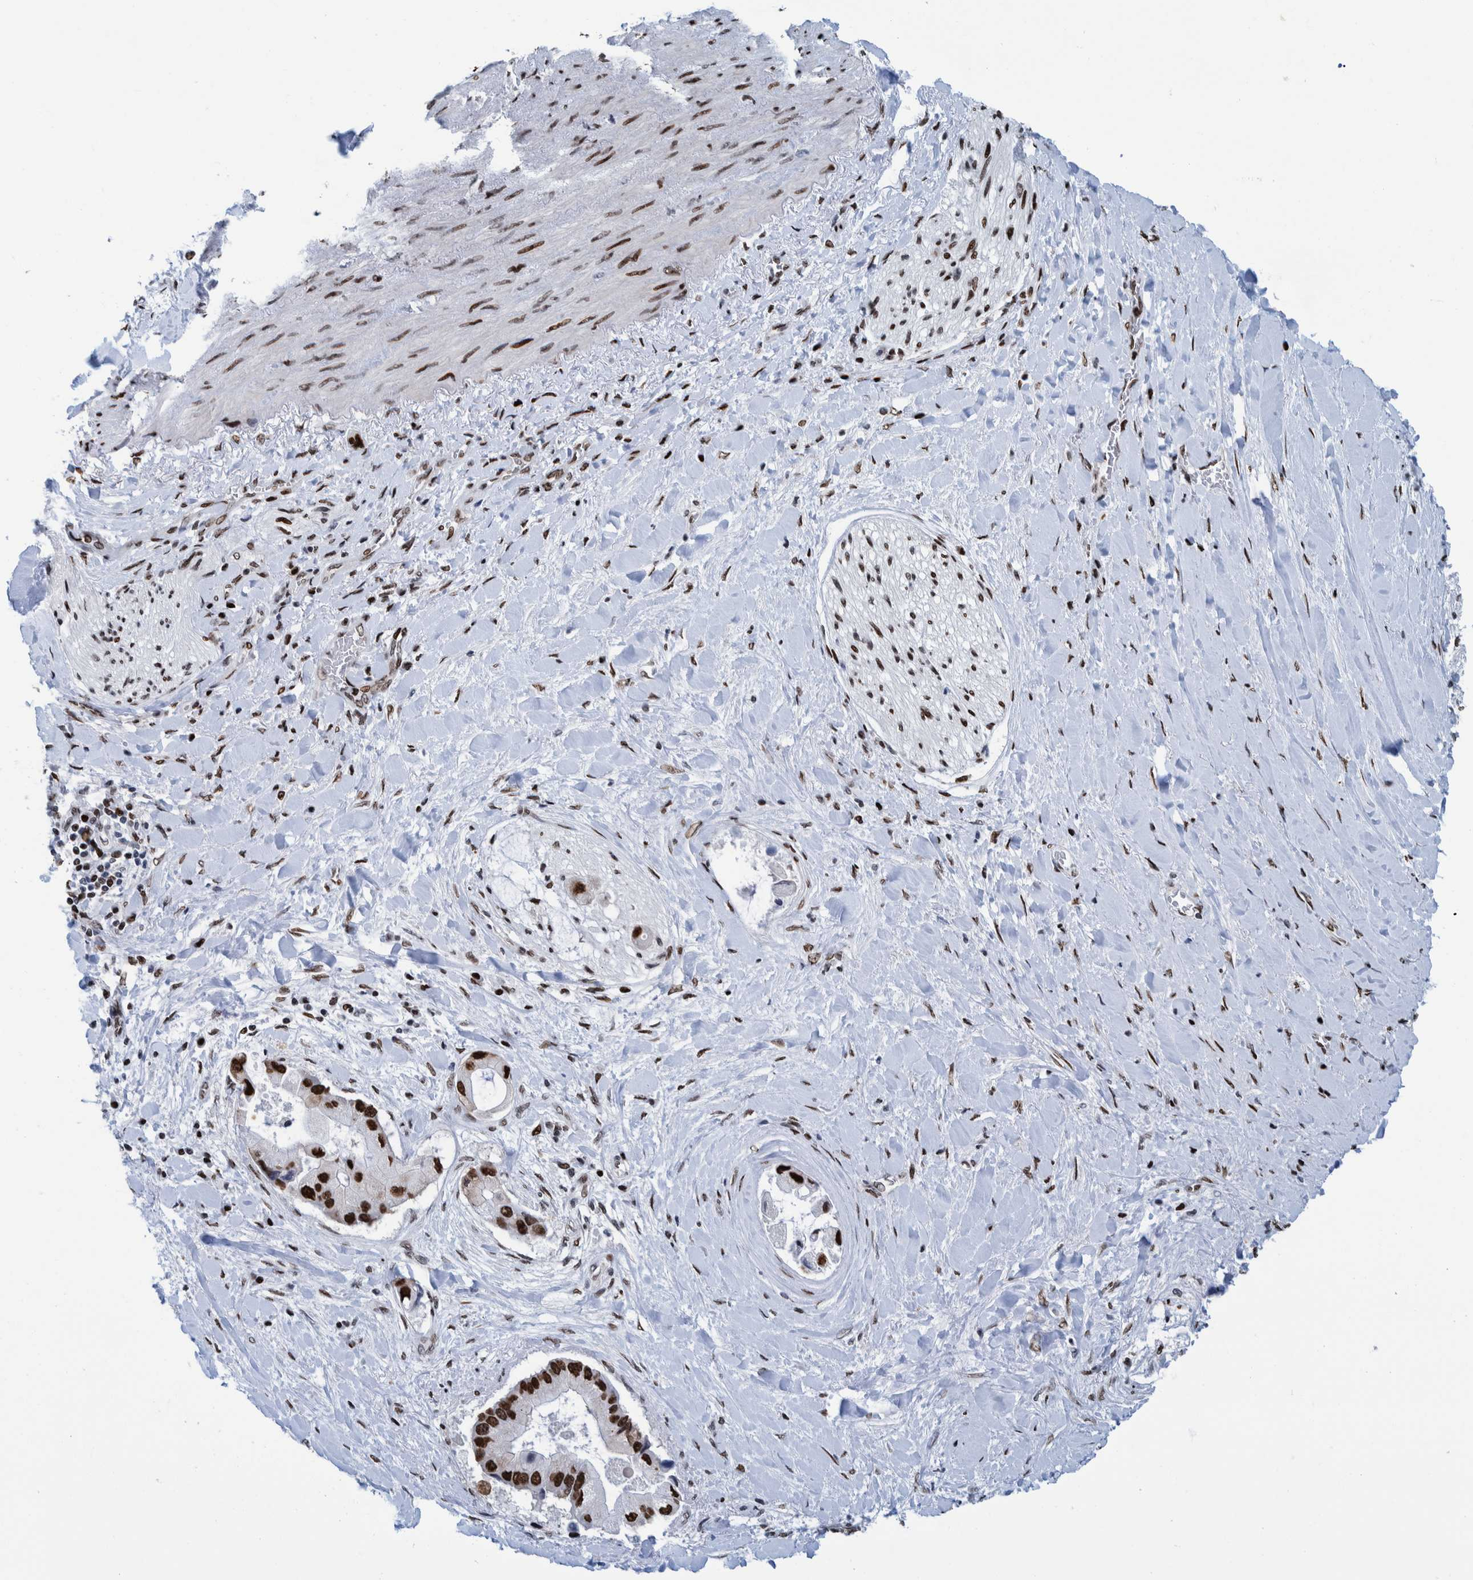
{"staining": {"intensity": "strong", "quantity": ">75%", "location": "nuclear"}, "tissue": "liver cancer", "cell_type": "Tumor cells", "image_type": "cancer", "snomed": [{"axis": "morphology", "description": "Cholangiocarcinoma"}, {"axis": "topography", "description": "Liver"}], "caption": "A brown stain labels strong nuclear expression of a protein in human liver cancer (cholangiocarcinoma) tumor cells. The staining was performed using DAB (3,3'-diaminobenzidine), with brown indicating positive protein expression. Nuclei are stained blue with hematoxylin.", "gene": "HEATR9", "patient": {"sex": "male", "age": 50}}